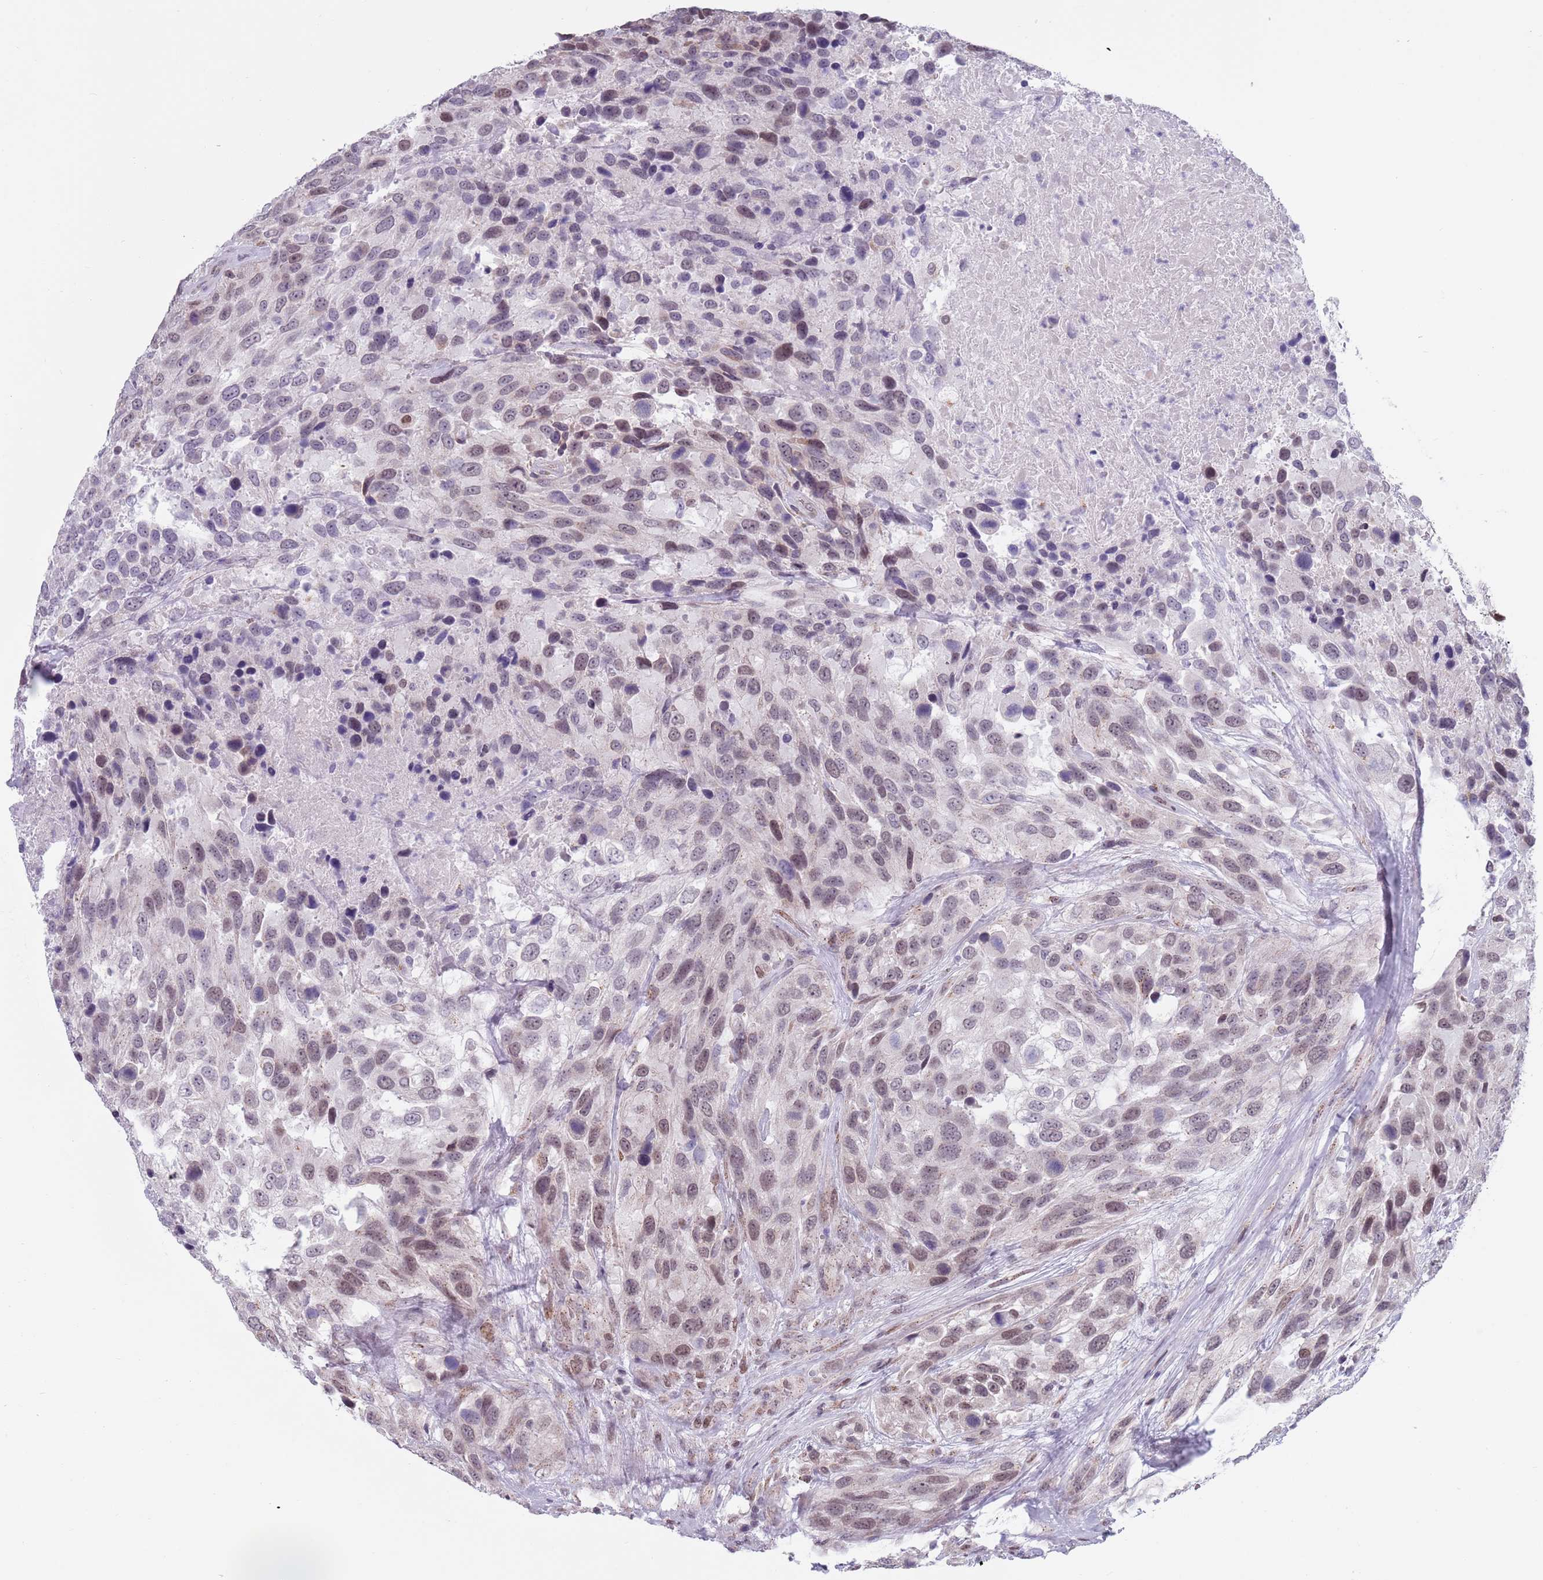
{"staining": {"intensity": "weak", "quantity": "25%-75%", "location": "cytoplasmic/membranous,nuclear"}, "tissue": "urothelial cancer", "cell_type": "Tumor cells", "image_type": "cancer", "snomed": [{"axis": "morphology", "description": "Urothelial carcinoma, High grade"}, {"axis": "topography", "description": "Urinary bladder"}], "caption": "Human urothelial cancer stained with a protein marker reveals weak staining in tumor cells.", "gene": "ZKSCAN2", "patient": {"sex": "female", "age": 70}}